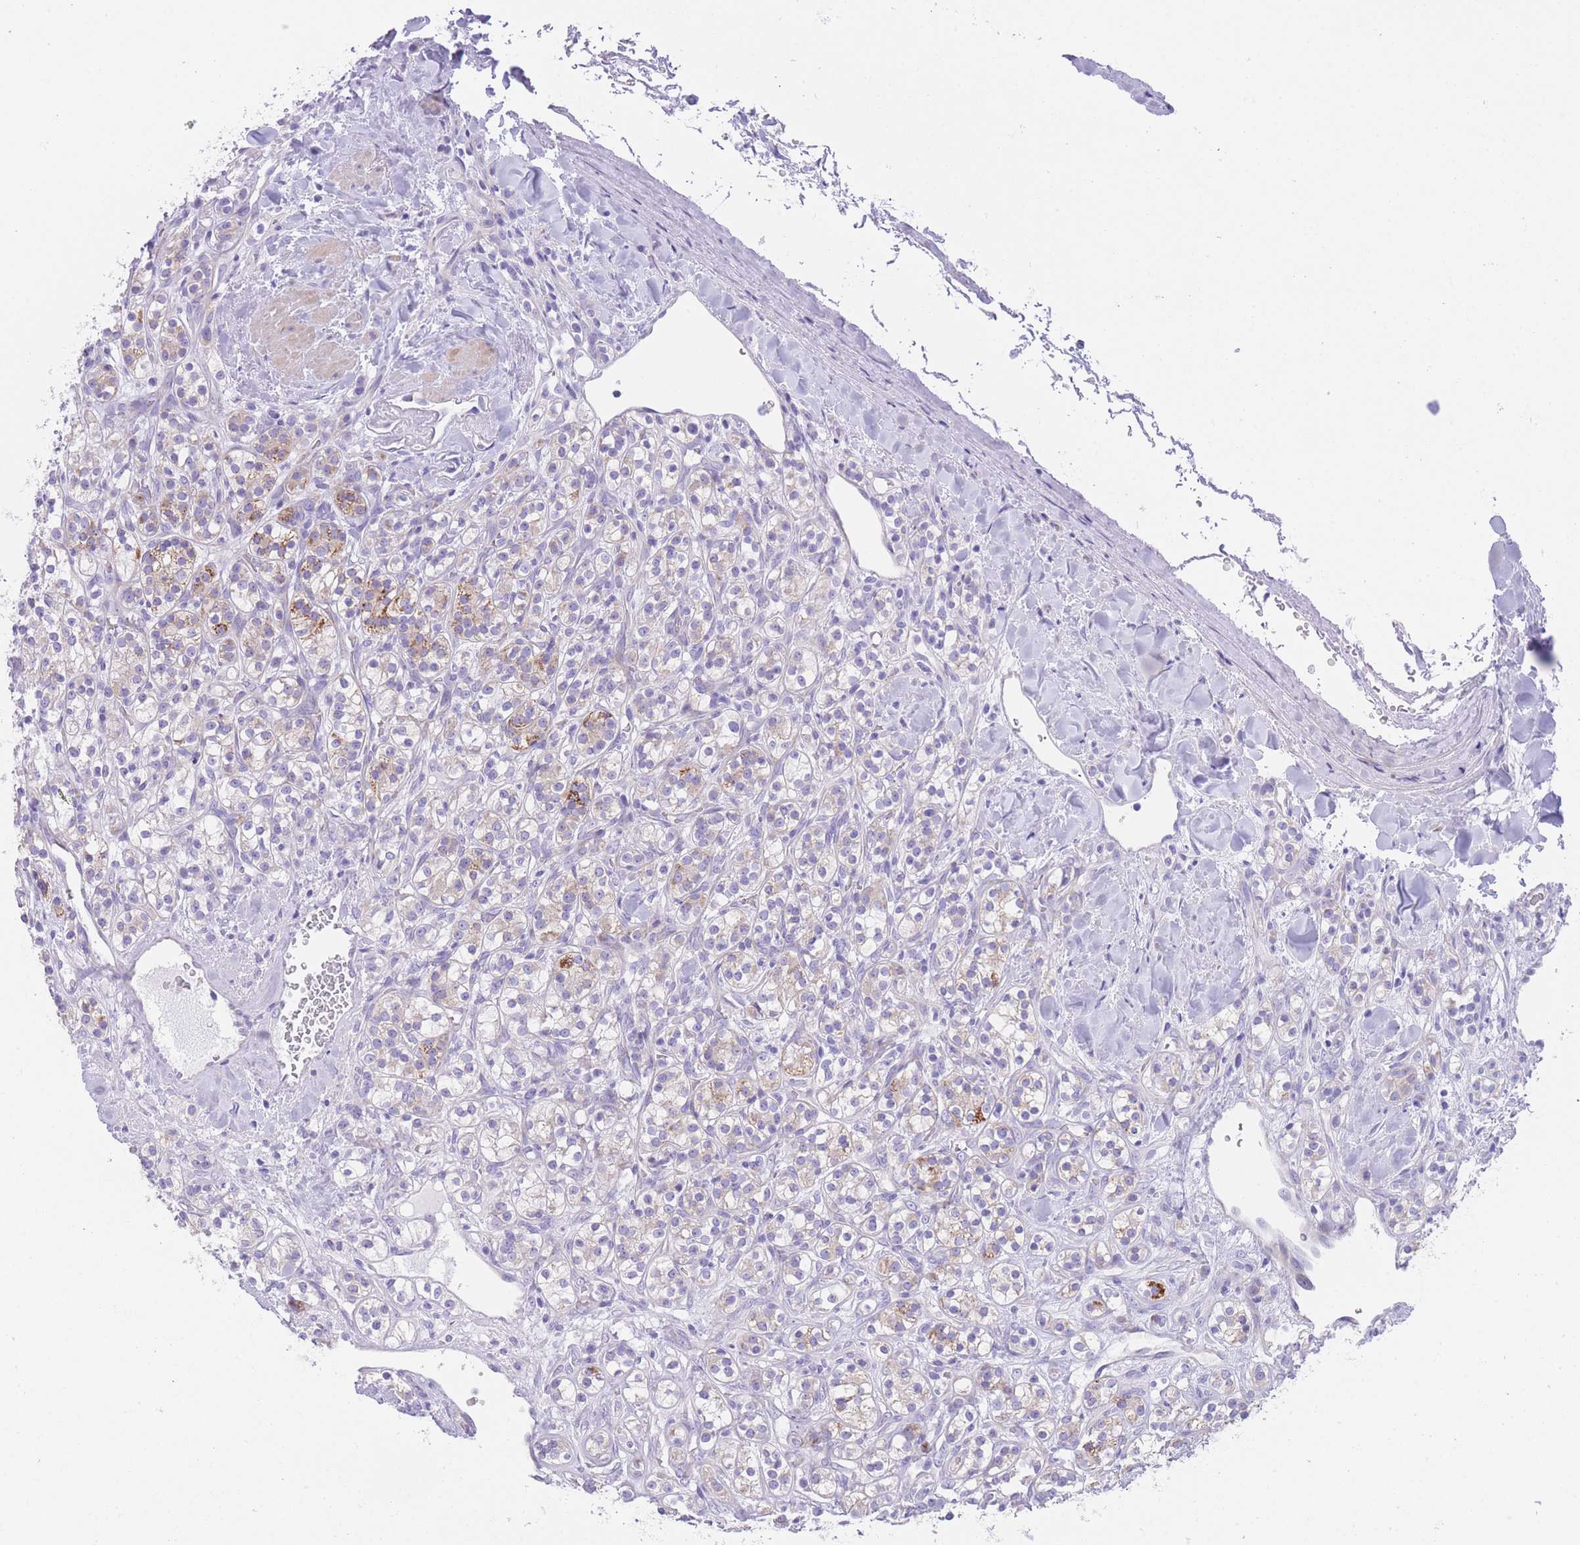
{"staining": {"intensity": "weak", "quantity": "<25%", "location": "cytoplasmic/membranous"}, "tissue": "renal cancer", "cell_type": "Tumor cells", "image_type": "cancer", "snomed": [{"axis": "morphology", "description": "Adenocarcinoma, NOS"}, {"axis": "topography", "description": "Kidney"}], "caption": "An immunohistochemistry histopathology image of renal cancer is shown. There is no staining in tumor cells of renal cancer. Brightfield microscopy of immunohistochemistry (IHC) stained with DAB (brown) and hematoxylin (blue), captured at high magnification.", "gene": "QTRT1", "patient": {"sex": "male", "age": 77}}